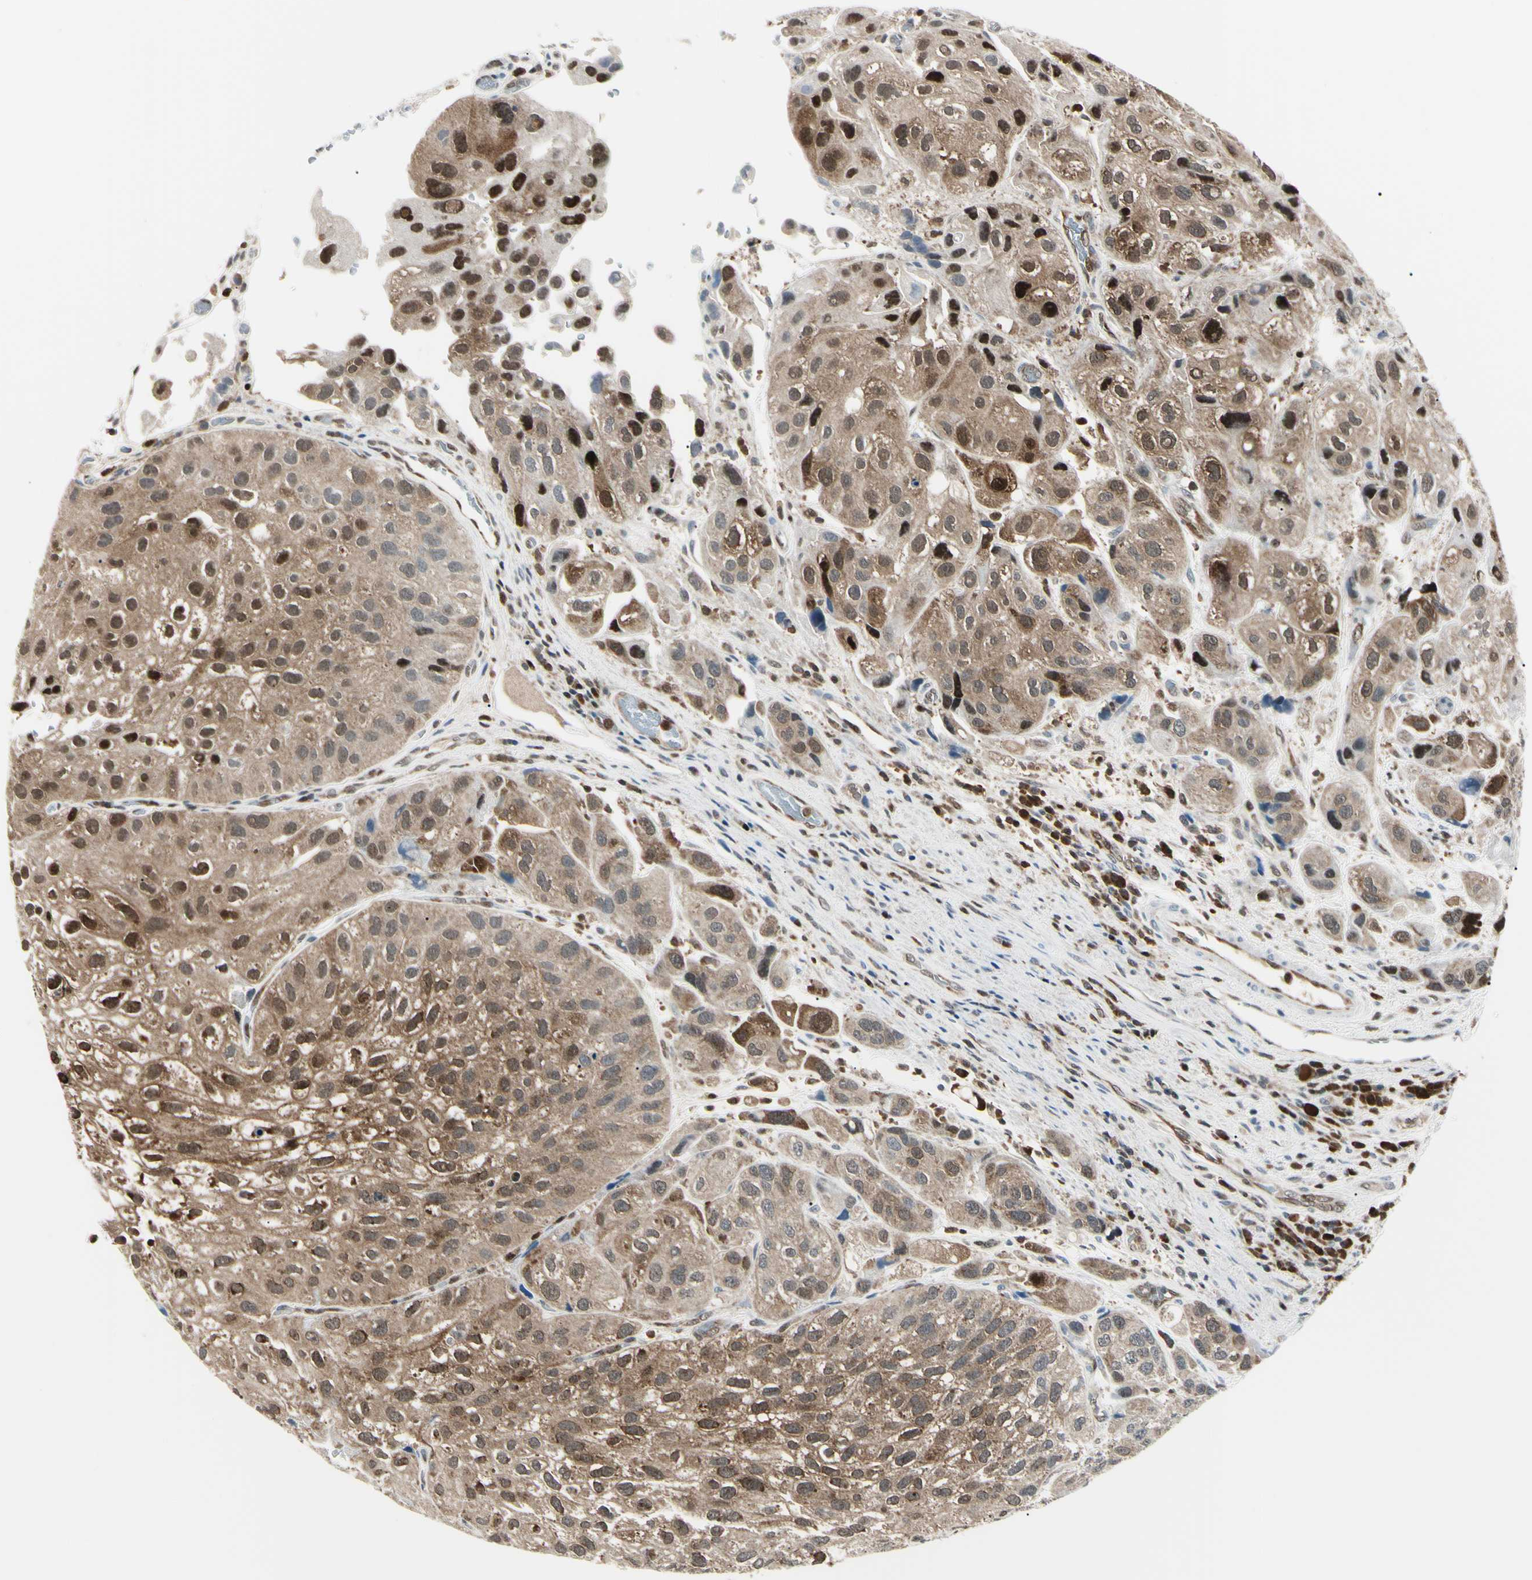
{"staining": {"intensity": "moderate", "quantity": ">75%", "location": "cytoplasmic/membranous,nuclear"}, "tissue": "urothelial cancer", "cell_type": "Tumor cells", "image_type": "cancer", "snomed": [{"axis": "morphology", "description": "Urothelial carcinoma, High grade"}, {"axis": "topography", "description": "Urinary bladder"}], "caption": "Immunohistochemistry (IHC) (DAB (3,3'-diaminobenzidine)) staining of high-grade urothelial carcinoma demonstrates moderate cytoplasmic/membranous and nuclear protein expression in about >75% of tumor cells.", "gene": "PGK1", "patient": {"sex": "female", "age": 64}}